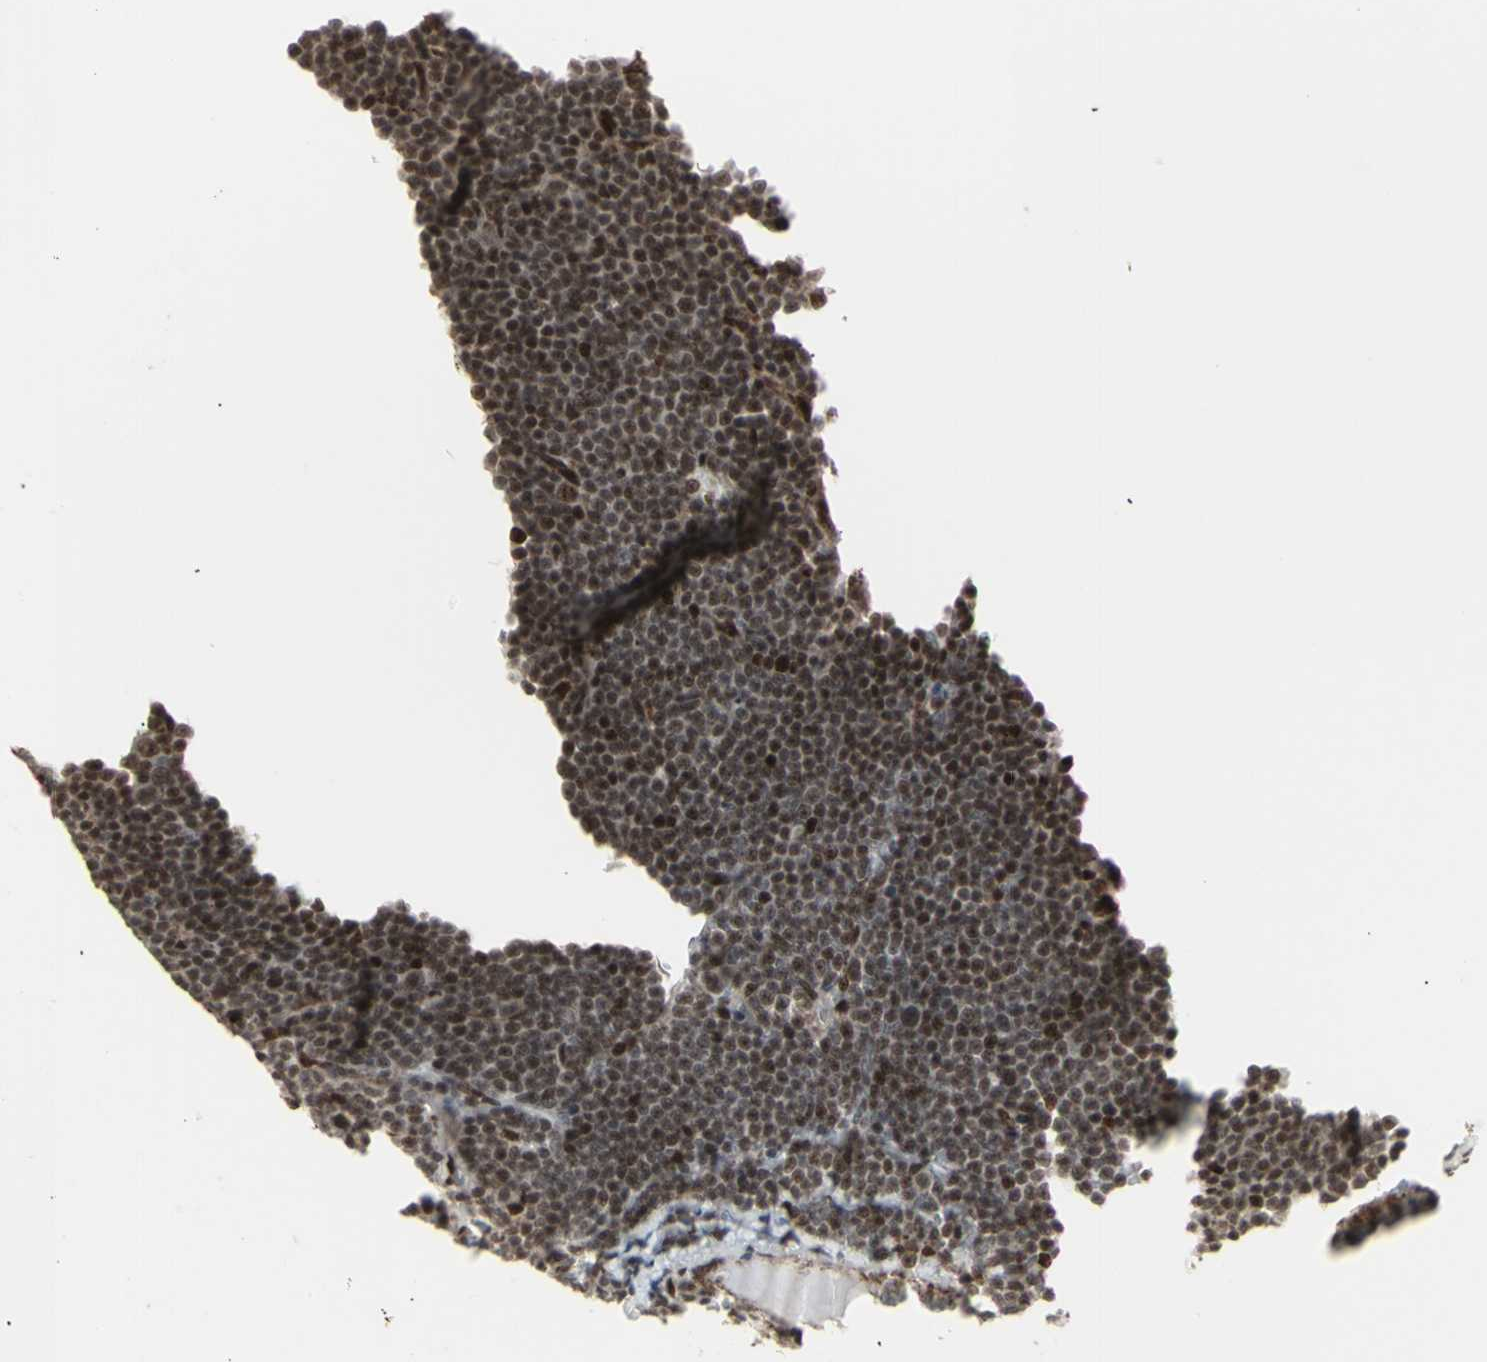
{"staining": {"intensity": "moderate", "quantity": ">75%", "location": "nuclear"}, "tissue": "lymphoma", "cell_type": "Tumor cells", "image_type": "cancer", "snomed": [{"axis": "morphology", "description": "Malignant lymphoma, non-Hodgkin's type, Low grade"}, {"axis": "topography", "description": "Lymph node"}], "caption": "Lymphoma stained for a protein (brown) demonstrates moderate nuclear positive expression in approximately >75% of tumor cells.", "gene": "CBX1", "patient": {"sex": "female", "age": 67}}